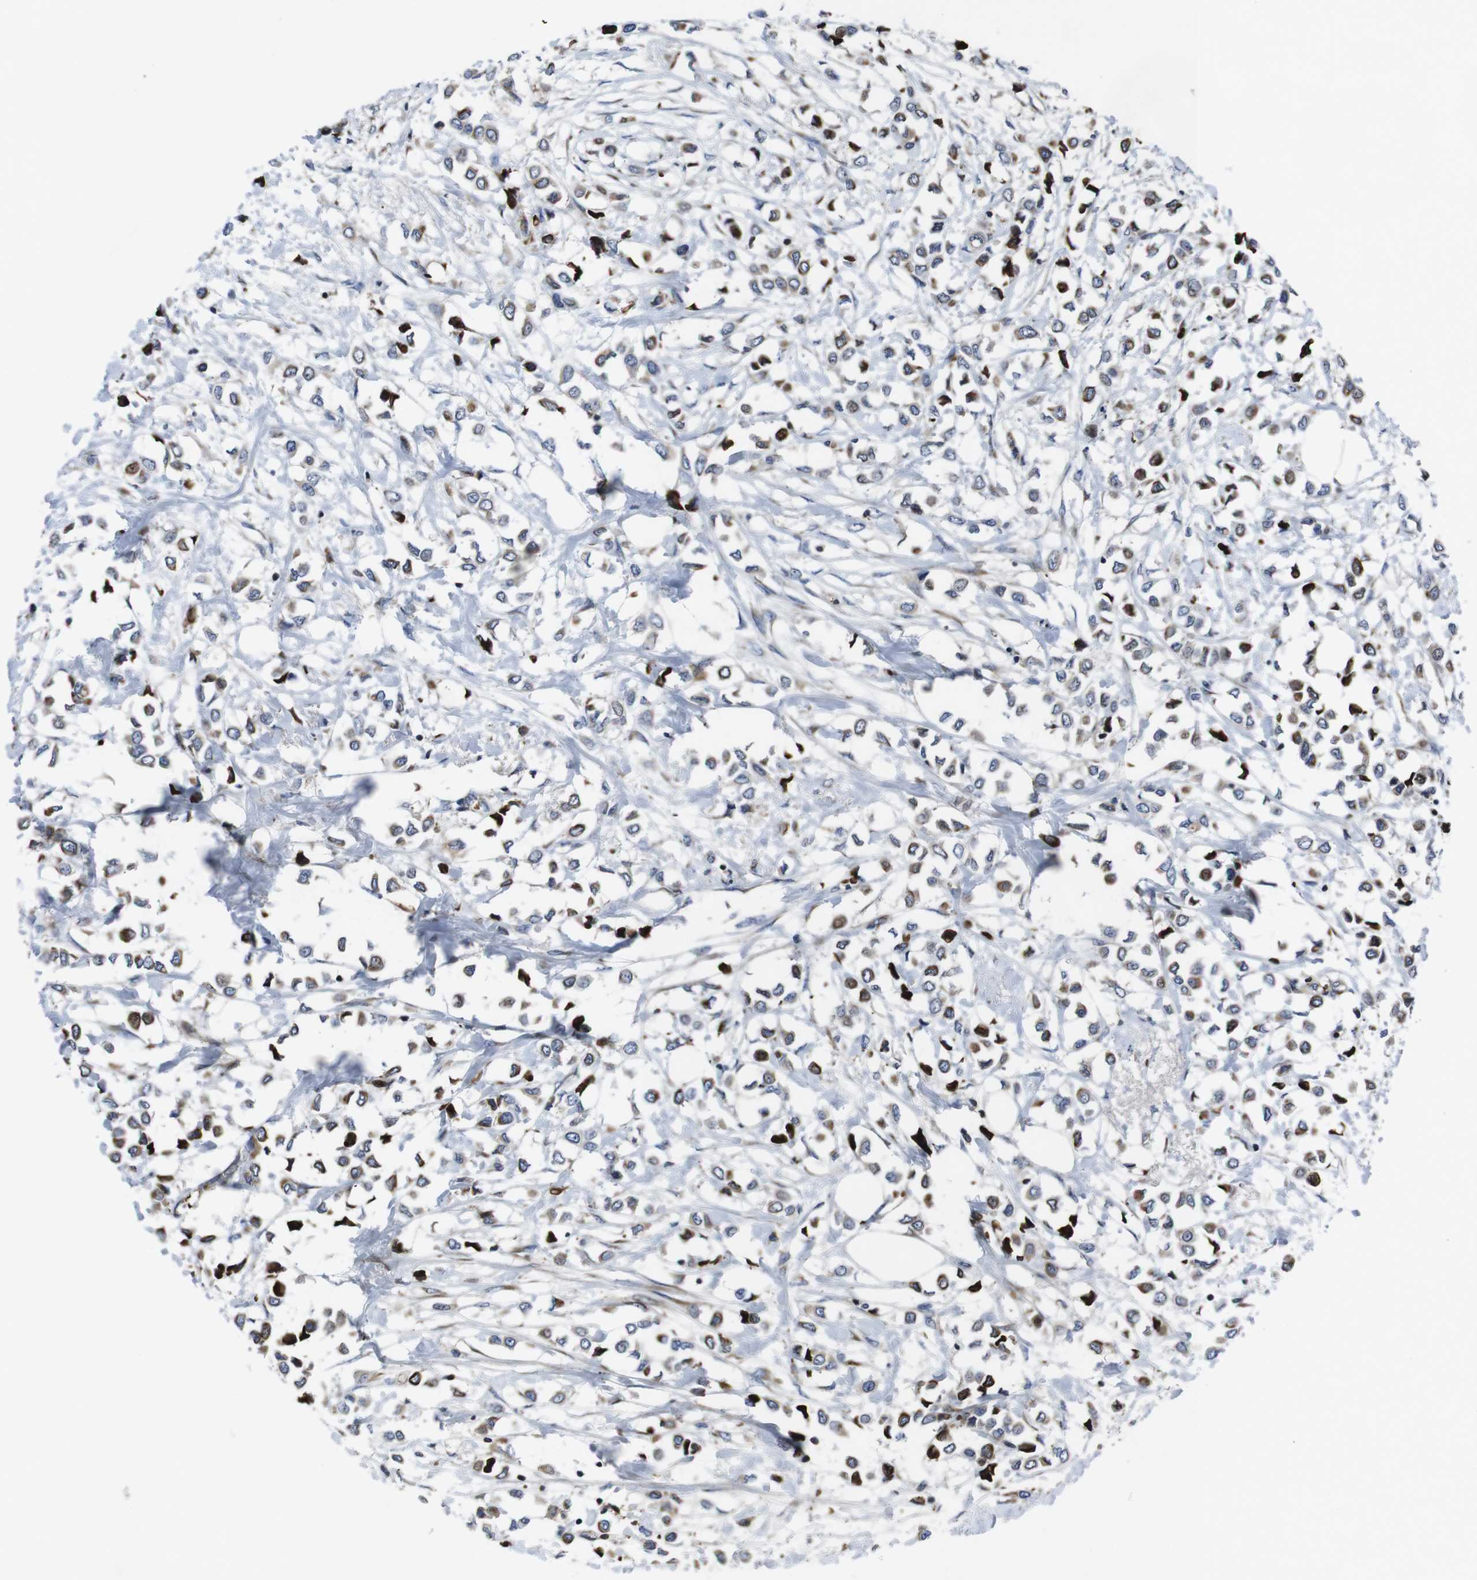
{"staining": {"intensity": "moderate", "quantity": "25%-75%", "location": "cytoplasmic/membranous"}, "tissue": "breast cancer", "cell_type": "Tumor cells", "image_type": "cancer", "snomed": [{"axis": "morphology", "description": "Lobular carcinoma"}, {"axis": "topography", "description": "Breast"}], "caption": "Immunohistochemical staining of breast cancer (lobular carcinoma) demonstrates medium levels of moderate cytoplasmic/membranous protein expression in about 25%-75% of tumor cells.", "gene": "SMYD3", "patient": {"sex": "female", "age": 51}}